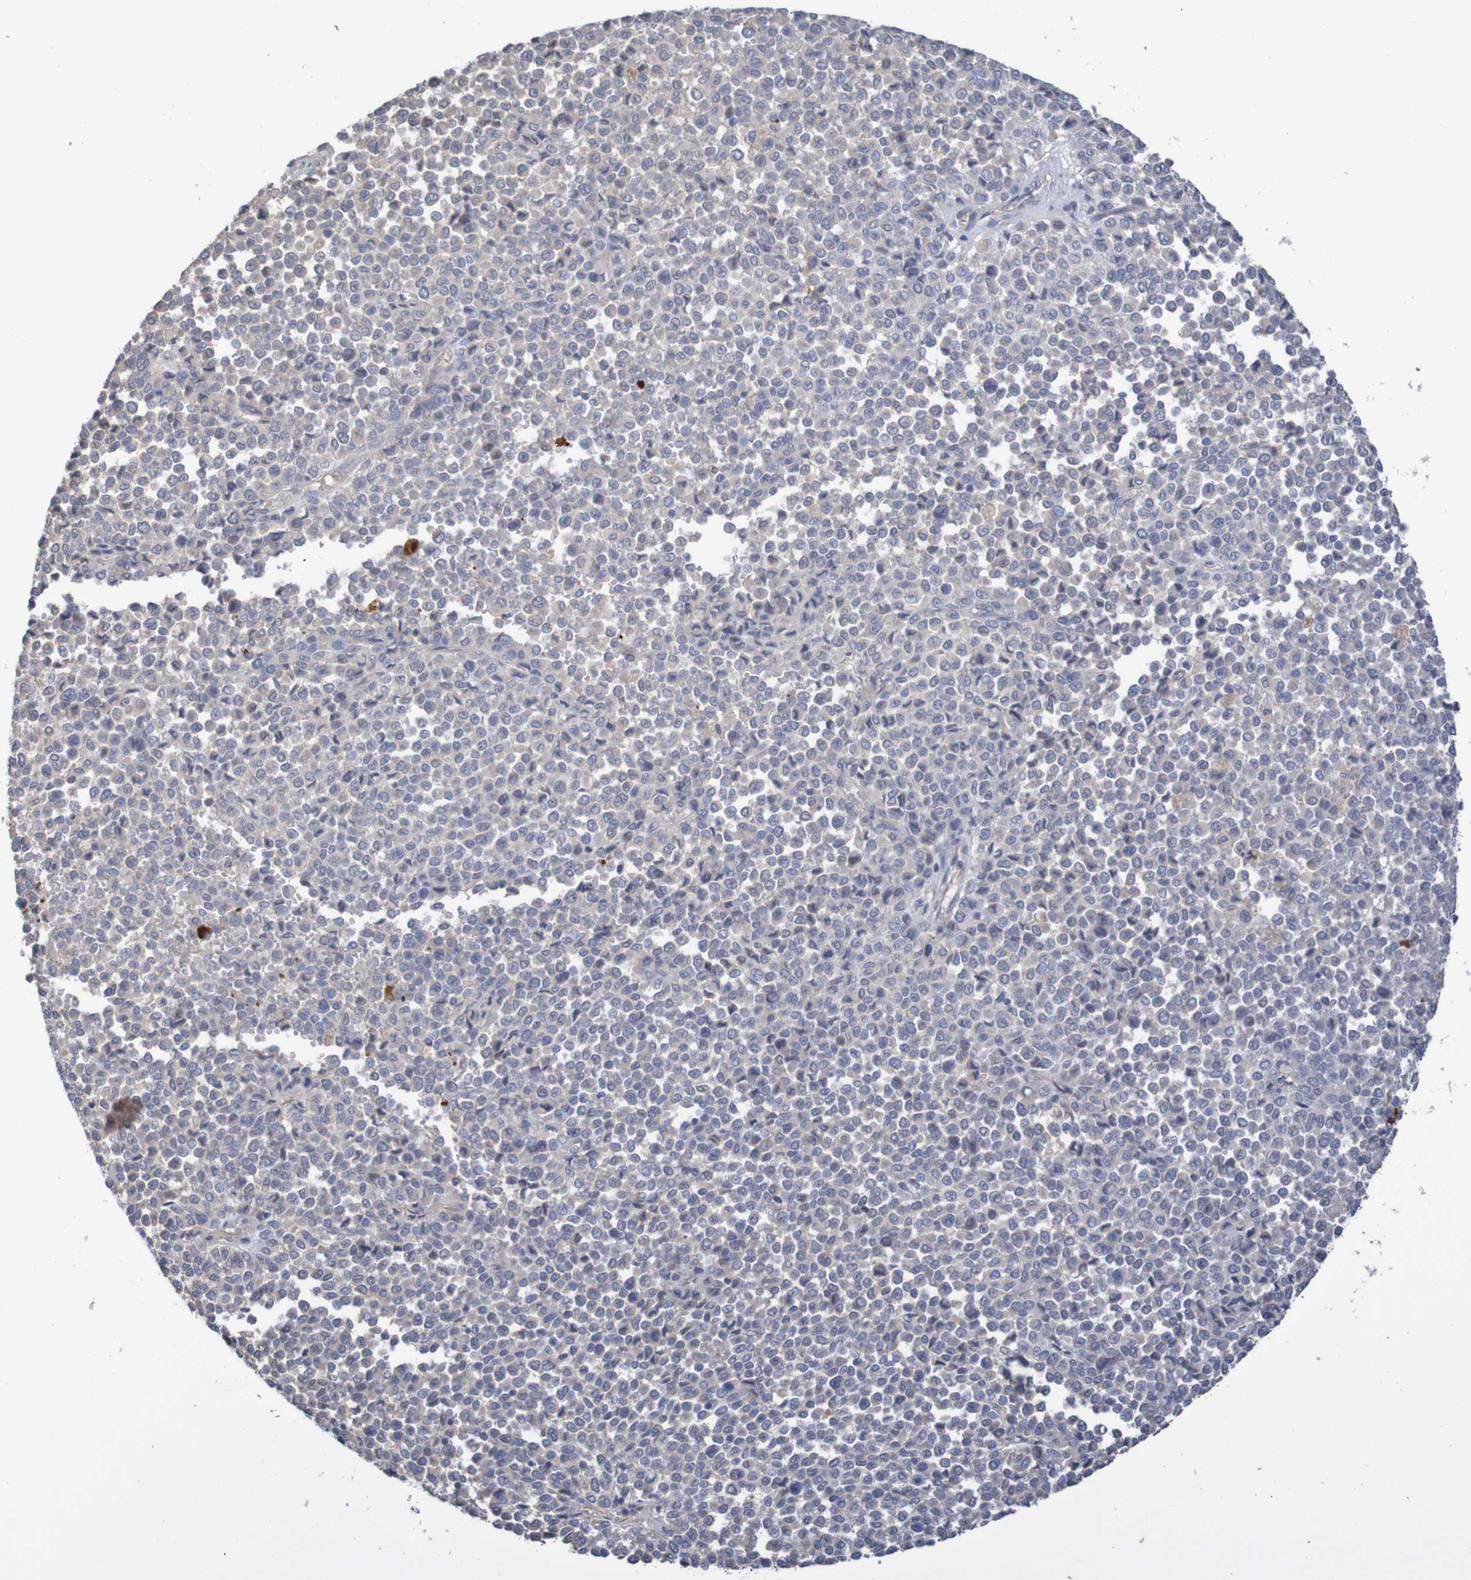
{"staining": {"intensity": "negative", "quantity": "none", "location": "none"}, "tissue": "melanoma", "cell_type": "Tumor cells", "image_type": "cancer", "snomed": [{"axis": "morphology", "description": "Malignant melanoma, Metastatic site"}, {"axis": "topography", "description": "Pancreas"}], "caption": "DAB (3,3'-diaminobenzidine) immunohistochemical staining of human malignant melanoma (metastatic site) exhibits no significant staining in tumor cells.", "gene": "PHYH", "patient": {"sex": "female", "age": 30}}